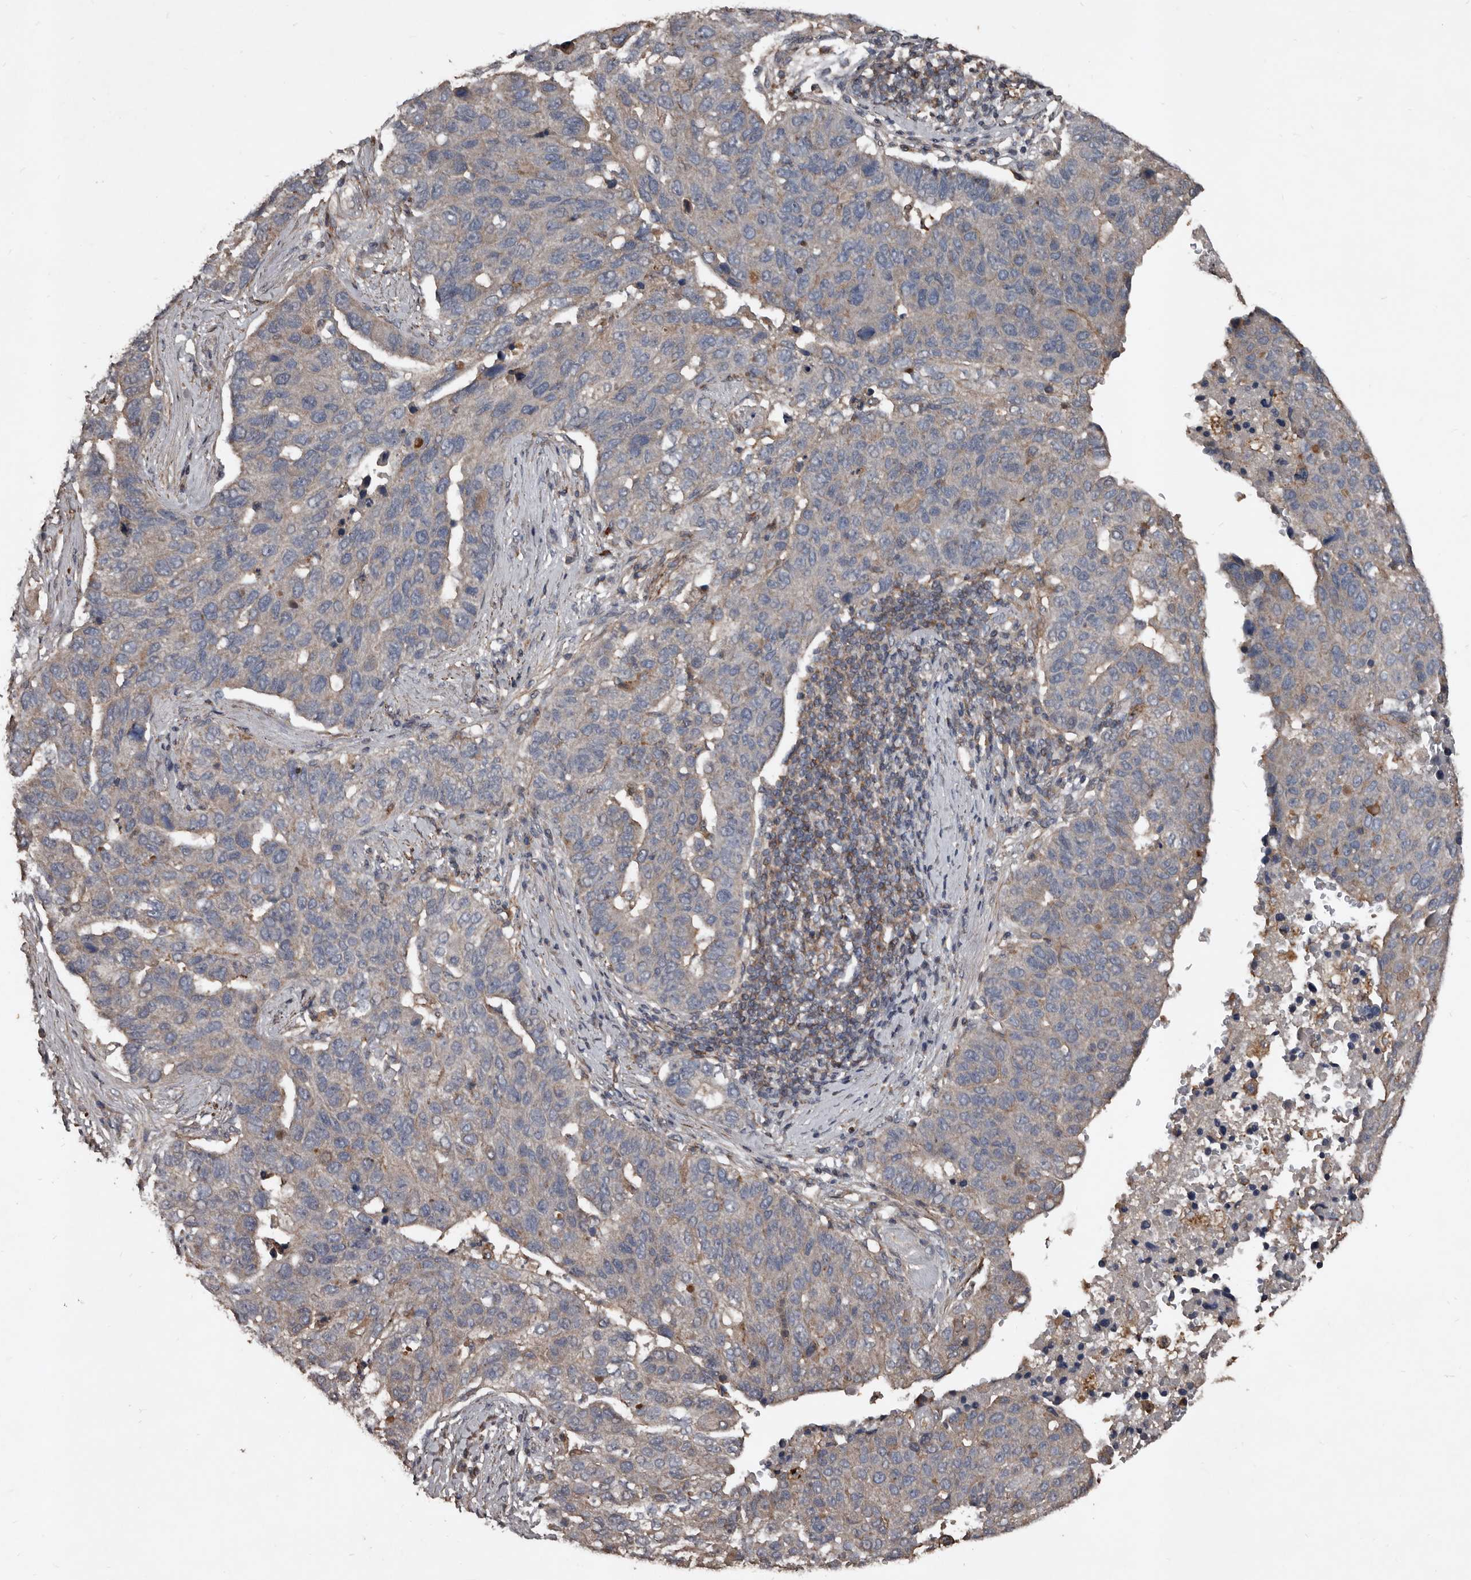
{"staining": {"intensity": "weak", "quantity": "<25%", "location": "cytoplasmic/membranous"}, "tissue": "pancreatic cancer", "cell_type": "Tumor cells", "image_type": "cancer", "snomed": [{"axis": "morphology", "description": "Adenocarcinoma, NOS"}, {"axis": "topography", "description": "Pancreas"}], "caption": "Photomicrograph shows no protein positivity in tumor cells of pancreatic cancer tissue.", "gene": "GREB1", "patient": {"sex": "female", "age": 61}}